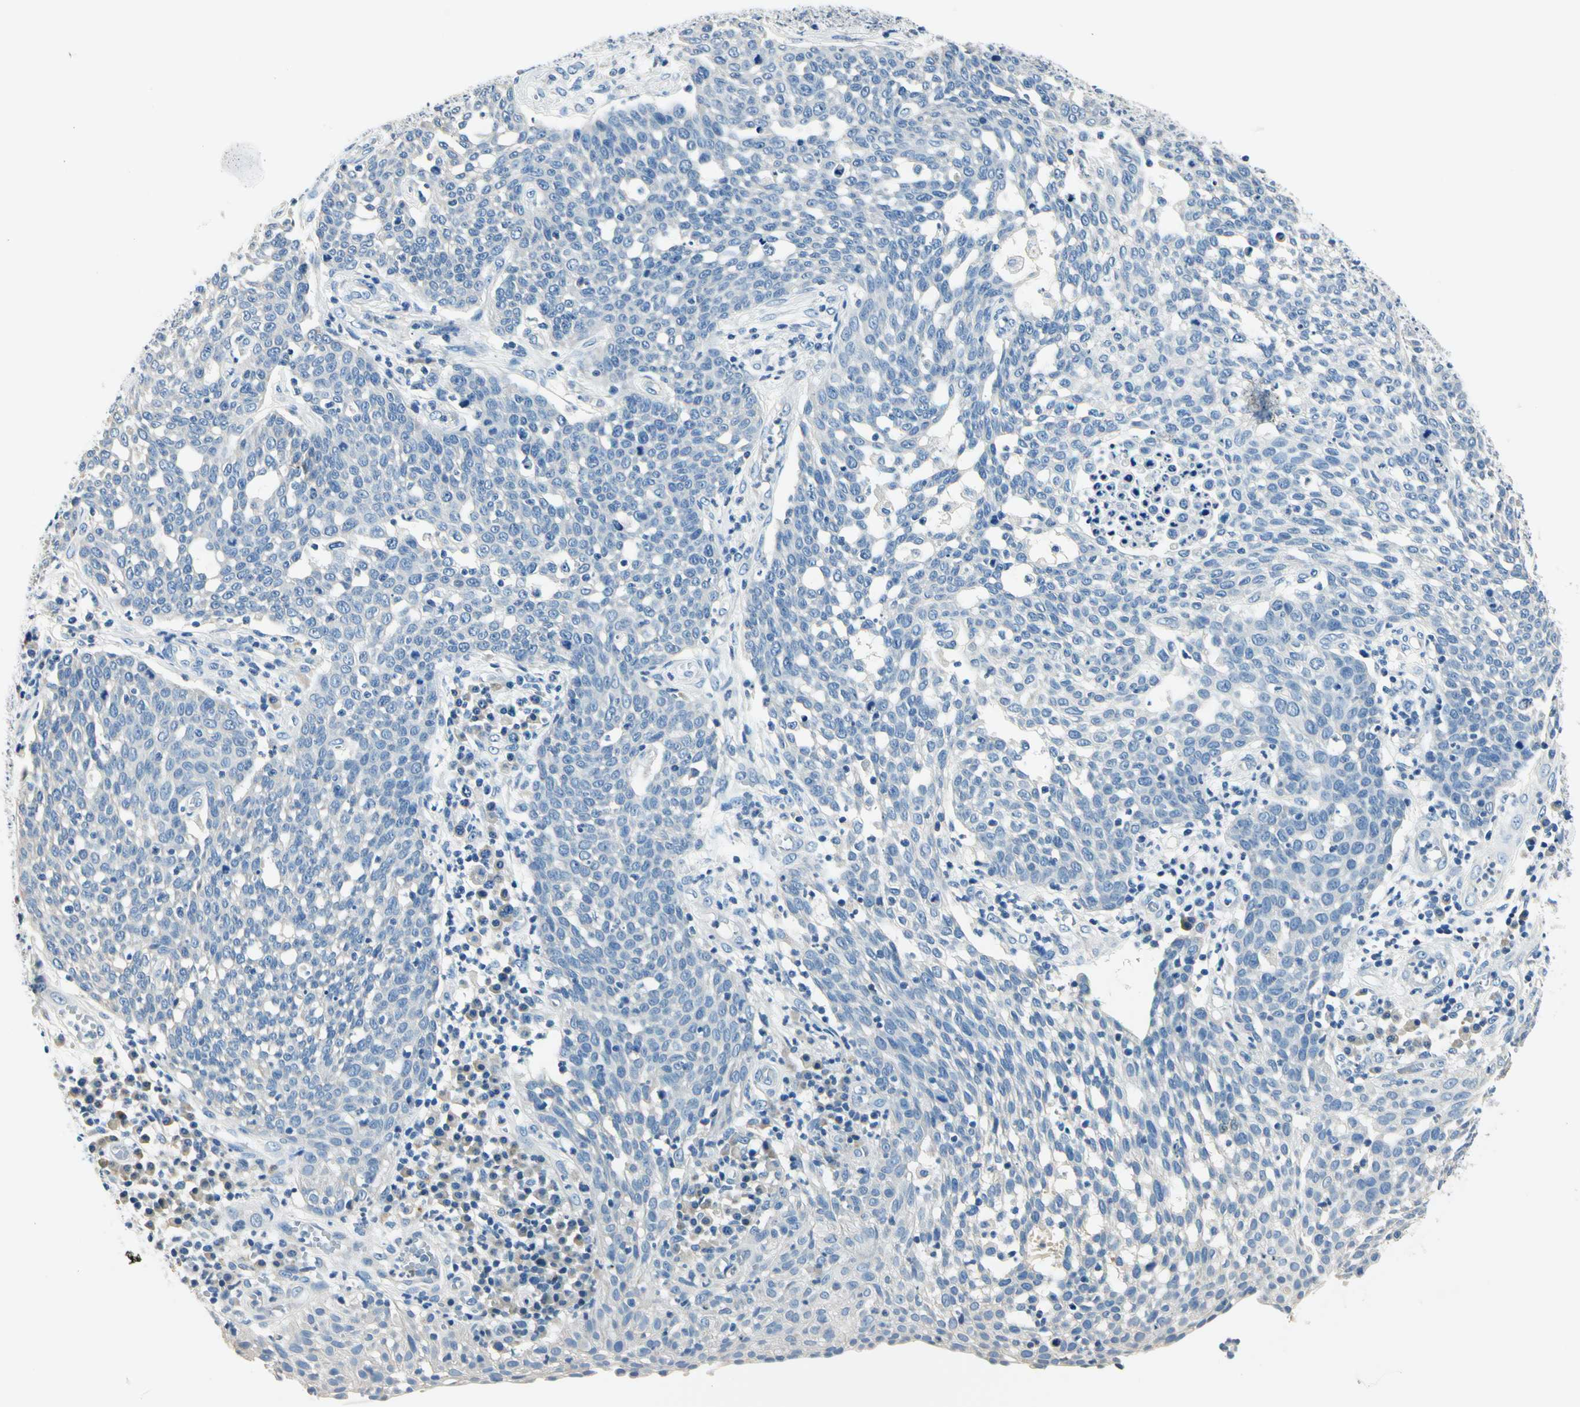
{"staining": {"intensity": "negative", "quantity": "none", "location": "none"}, "tissue": "cervical cancer", "cell_type": "Tumor cells", "image_type": "cancer", "snomed": [{"axis": "morphology", "description": "Squamous cell carcinoma, NOS"}, {"axis": "topography", "description": "Cervix"}], "caption": "The immunohistochemistry (IHC) micrograph has no significant expression in tumor cells of cervical cancer tissue.", "gene": "TGFBR3", "patient": {"sex": "female", "age": 34}}